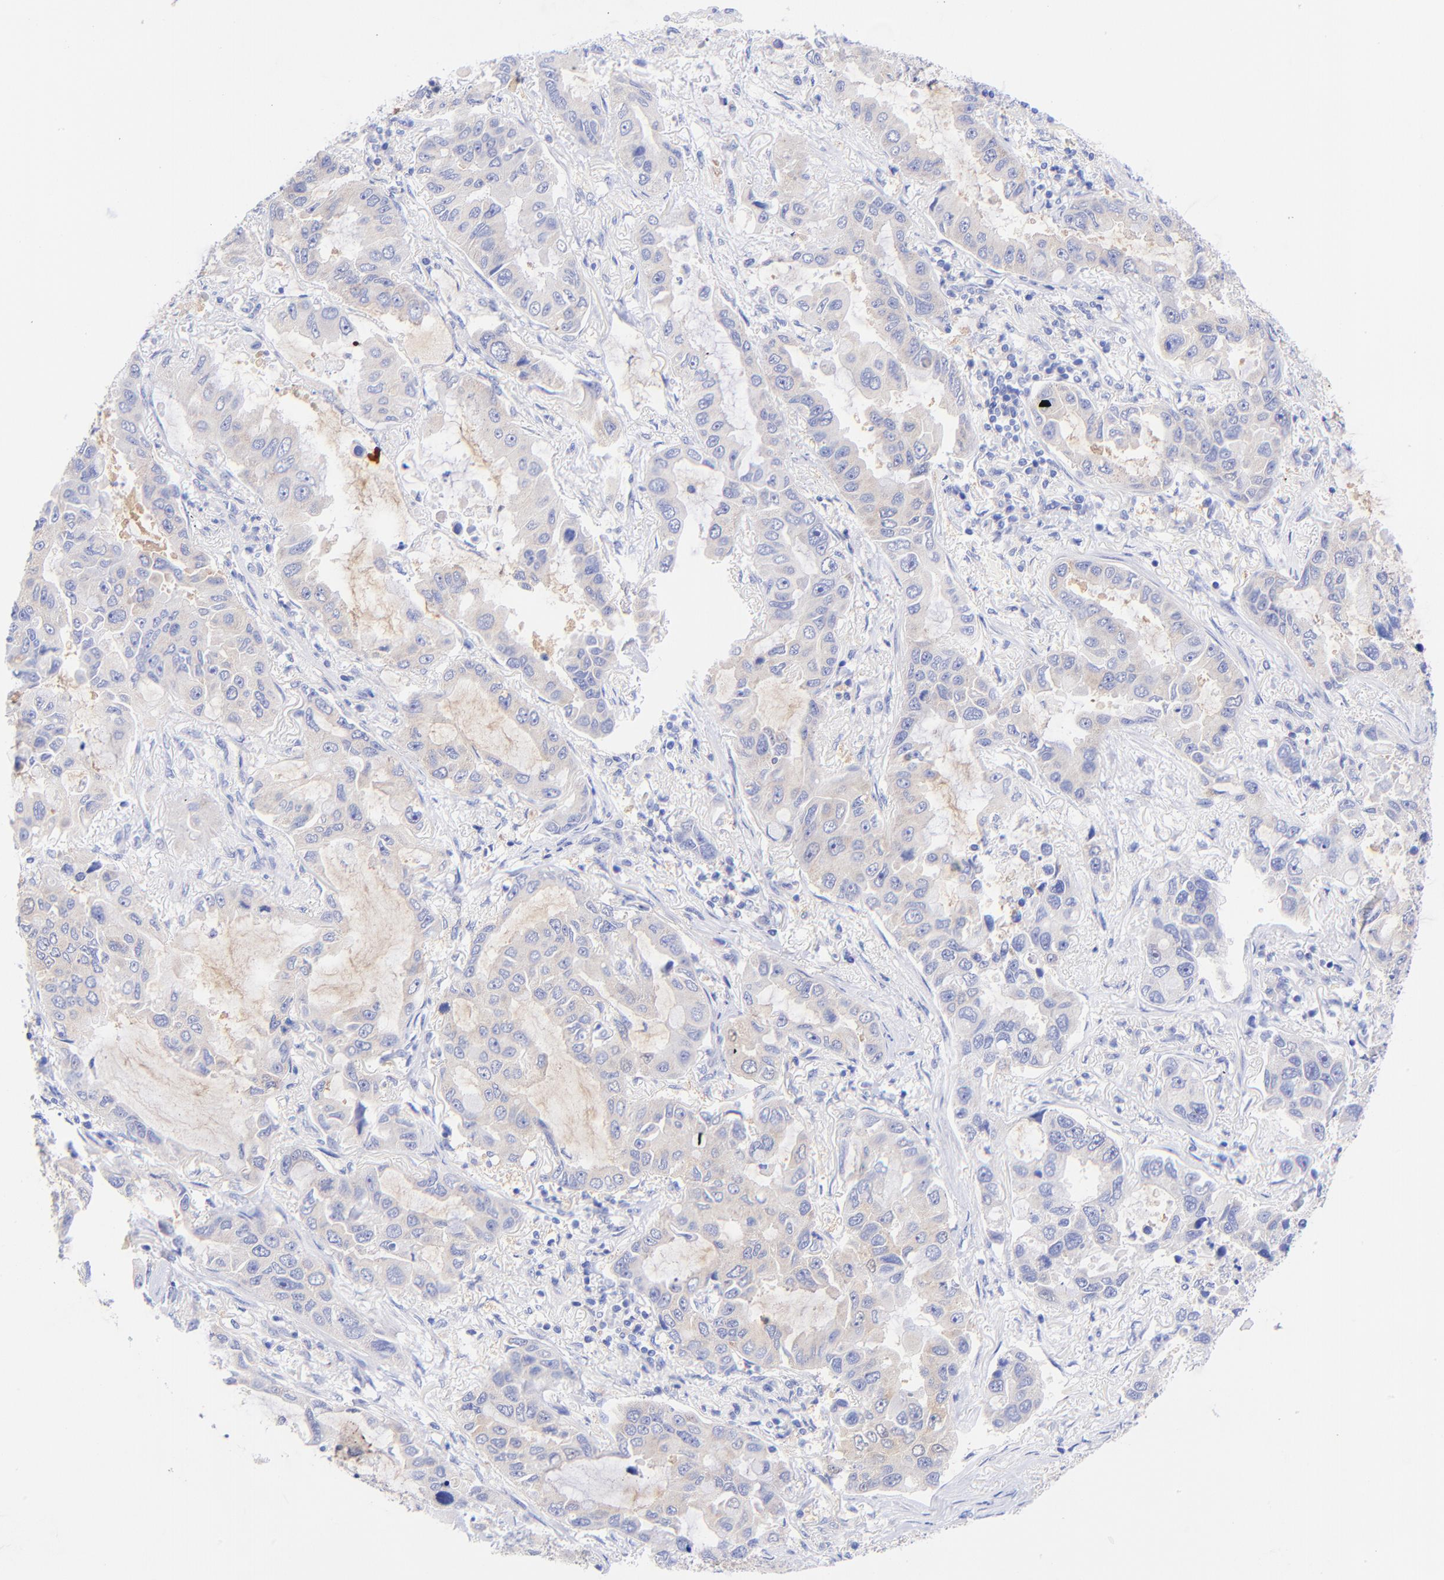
{"staining": {"intensity": "weak", "quantity": "25%-75%", "location": "cytoplasmic/membranous"}, "tissue": "lung cancer", "cell_type": "Tumor cells", "image_type": "cancer", "snomed": [{"axis": "morphology", "description": "Adenocarcinoma, NOS"}, {"axis": "topography", "description": "Lung"}], "caption": "The immunohistochemical stain highlights weak cytoplasmic/membranous expression in tumor cells of lung cancer (adenocarcinoma) tissue.", "gene": "GPHN", "patient": {"sex": "male", "age": 64}}